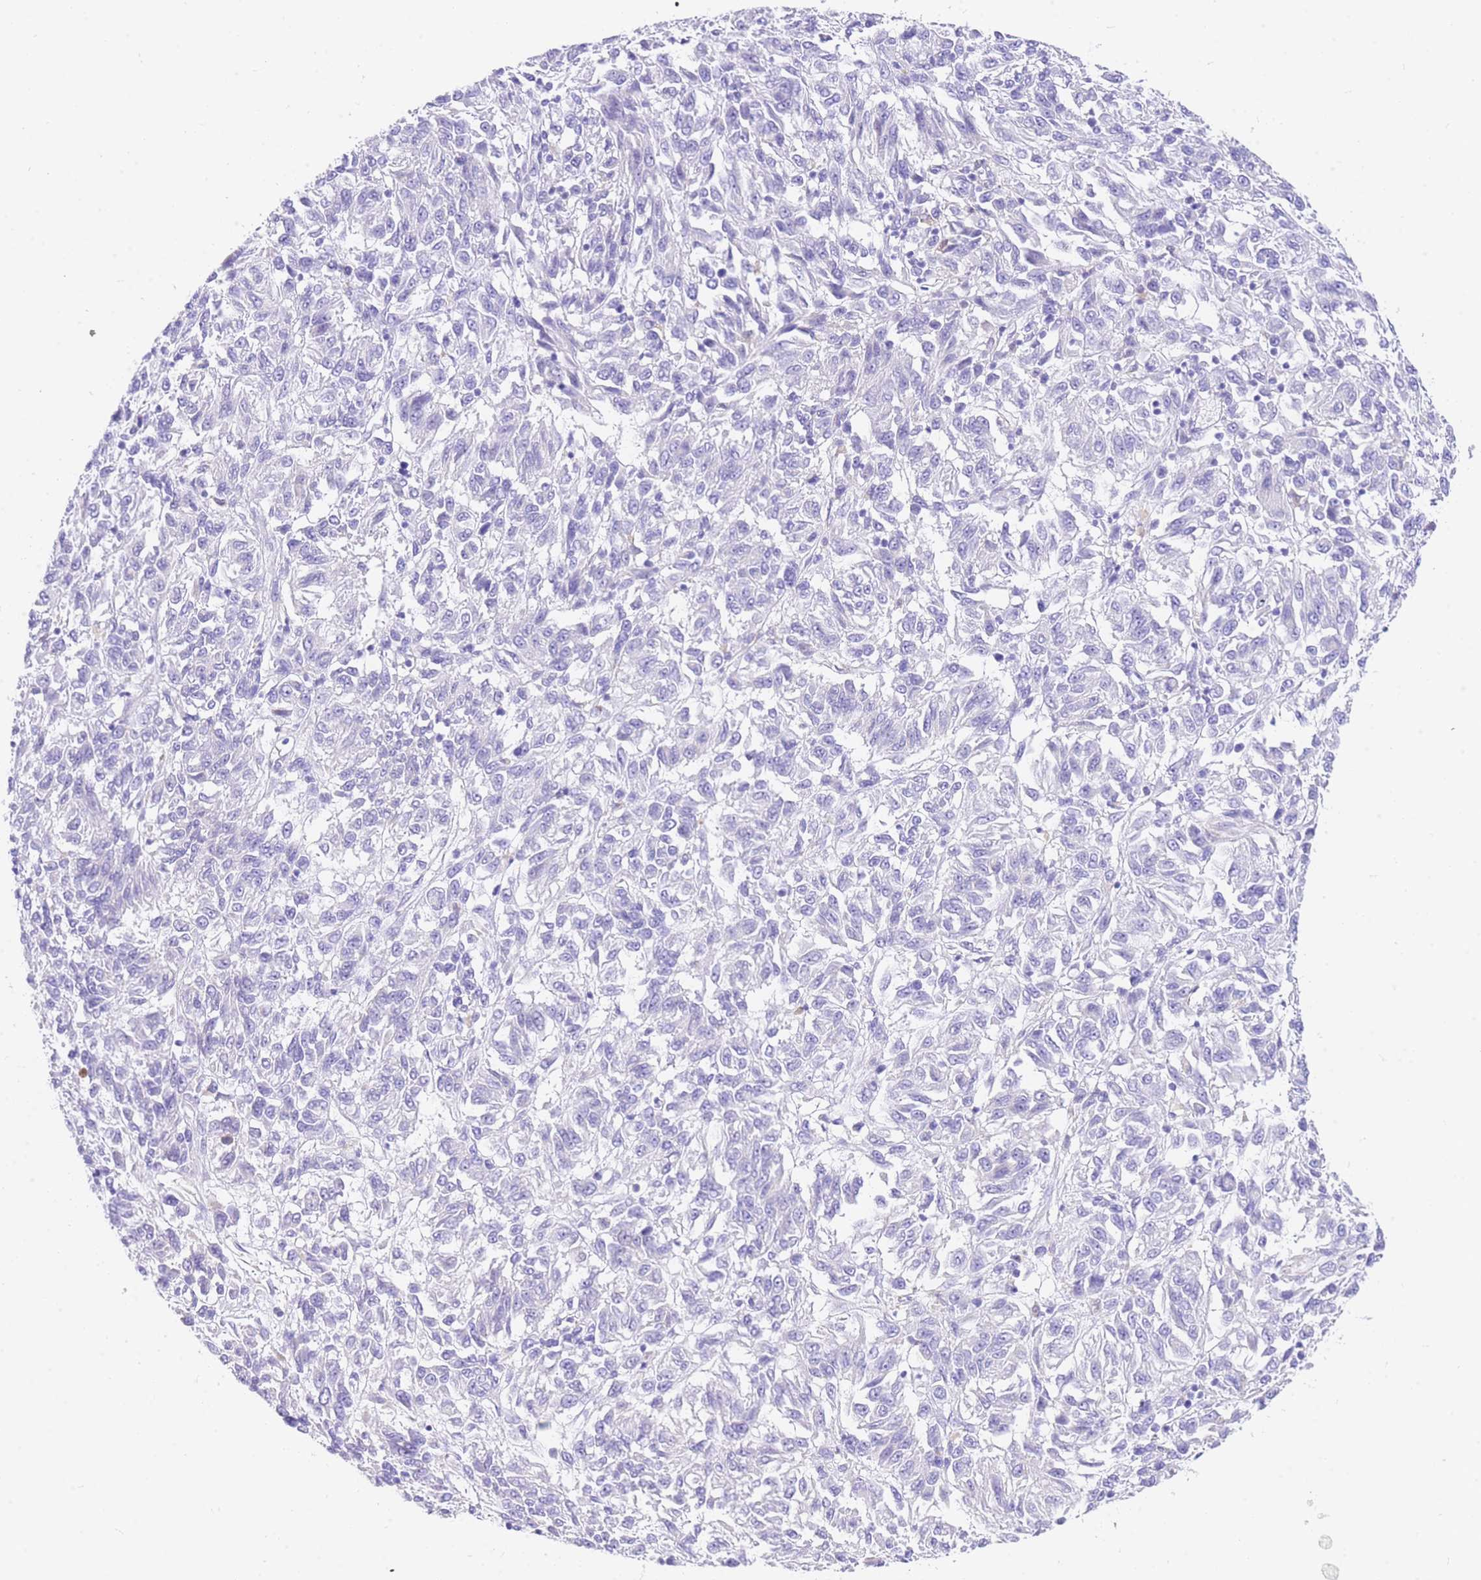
{"staining": {"intensity": "negative", "quantity": "none", "location": "none"}, "tissue": "melanoma", "cell_type": "Tumor cells", "image_type": "cancer", "snomed": [{"axis": "morphology", "description": "Malignant melanoma, Metastatic site"}, {"axis": "topography", "description": "Lung"}], "caption": "Melanoma was stained to show a protein in brown. There is no significant staining in tumor cells. Brightfield microscopy of immunohistochemistry (IHC) stained with DAB (brown) and hematoxylin (blue), captured at high magnification.", "gene": "SRSF12", "patient": {"sex": "male", "age": 64}}